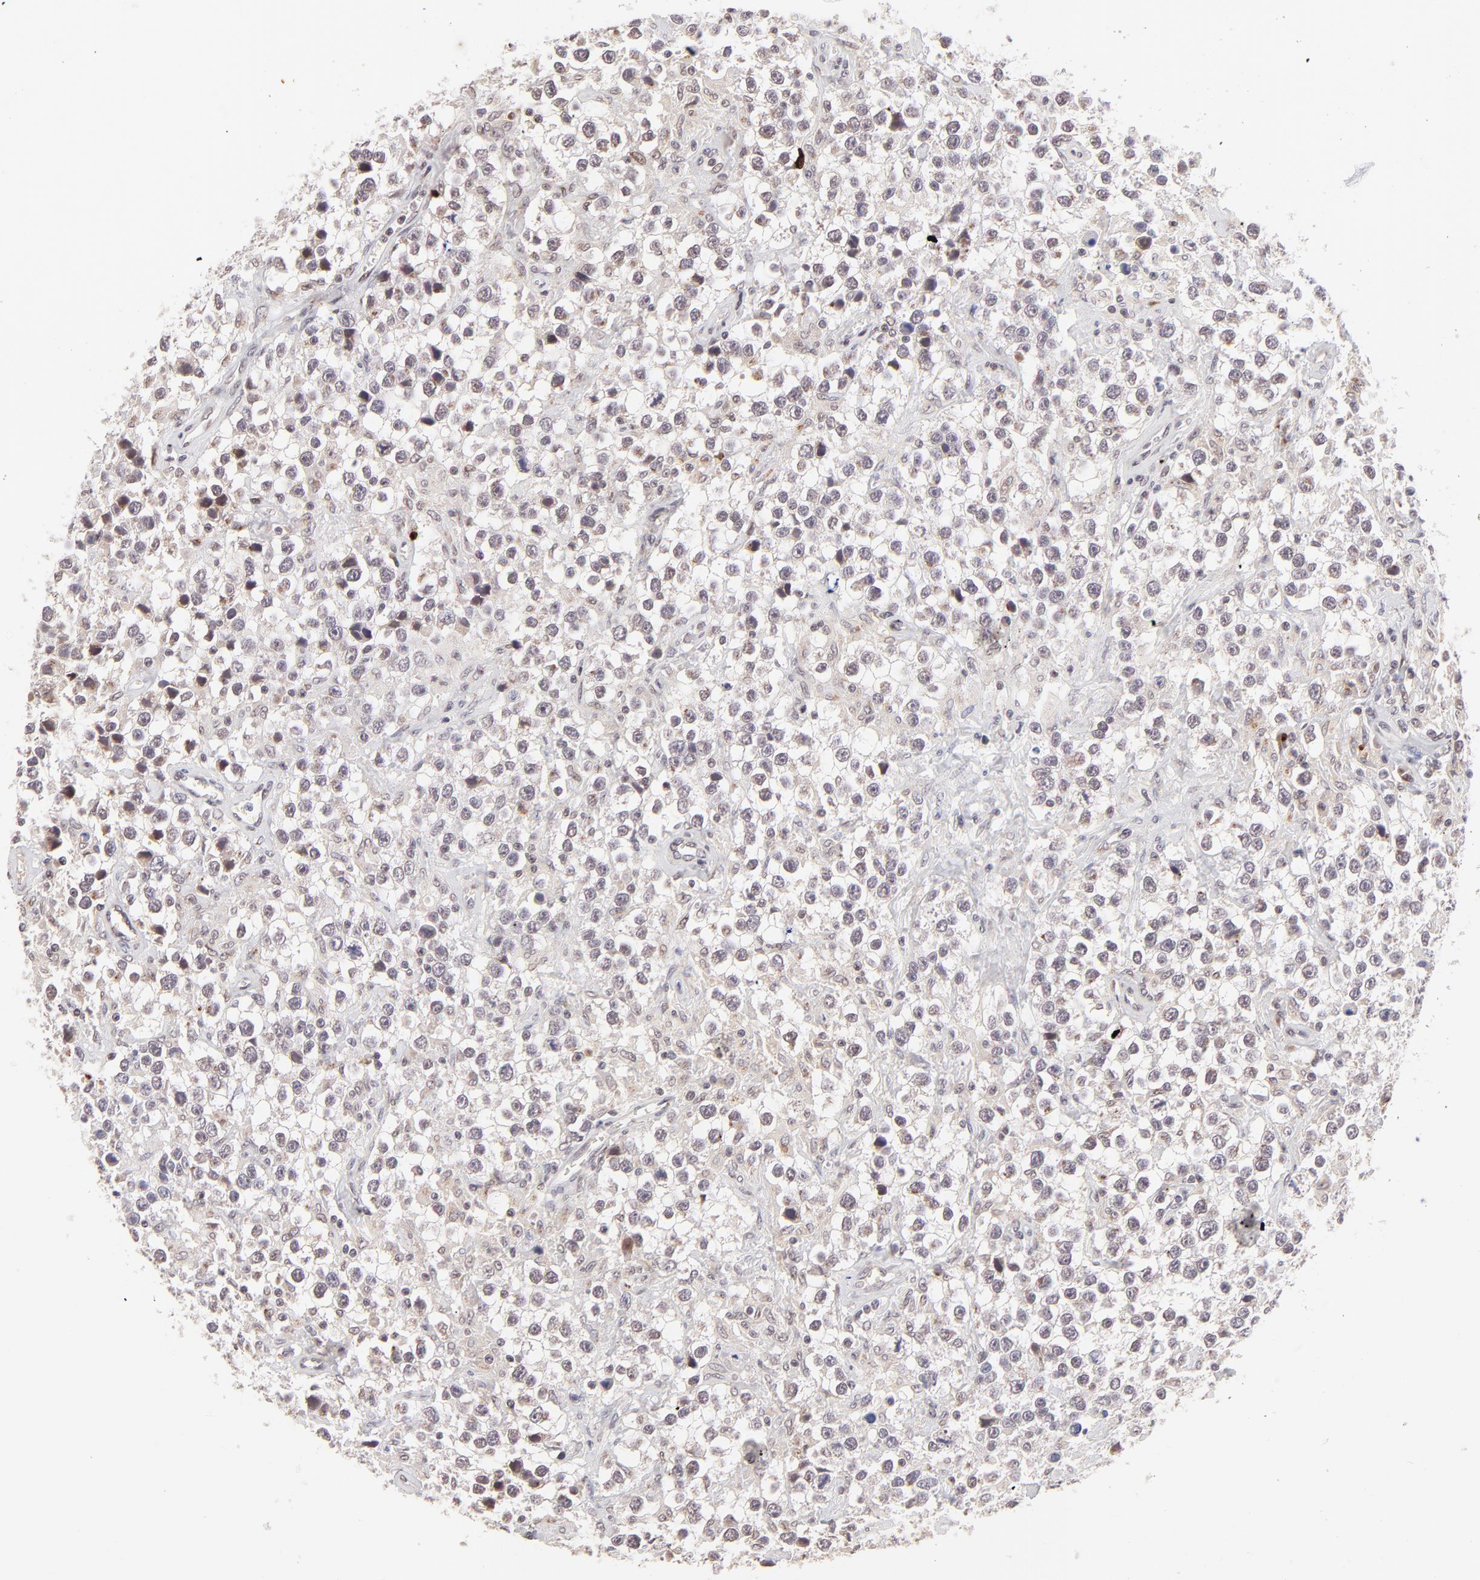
{"staining": {"intensity": "weak", "quantity": "<25%", "location": "nuclear"}, "tissue": "testis cancer", "cell_type": "Tumor cells", "image_type": "cancer", "snomed": [{"axis": "morphology", "description": "Seminoma, NOS"}, {"axis": "topography", "description": "Testis"}], "caption": "IHC histopathology image of human testis cancer (seminoma) stained for a protein (brown), which displays no staining in tumor cells.", "gene": "MED12", "patient": {"sex": "male", "age": 43}}